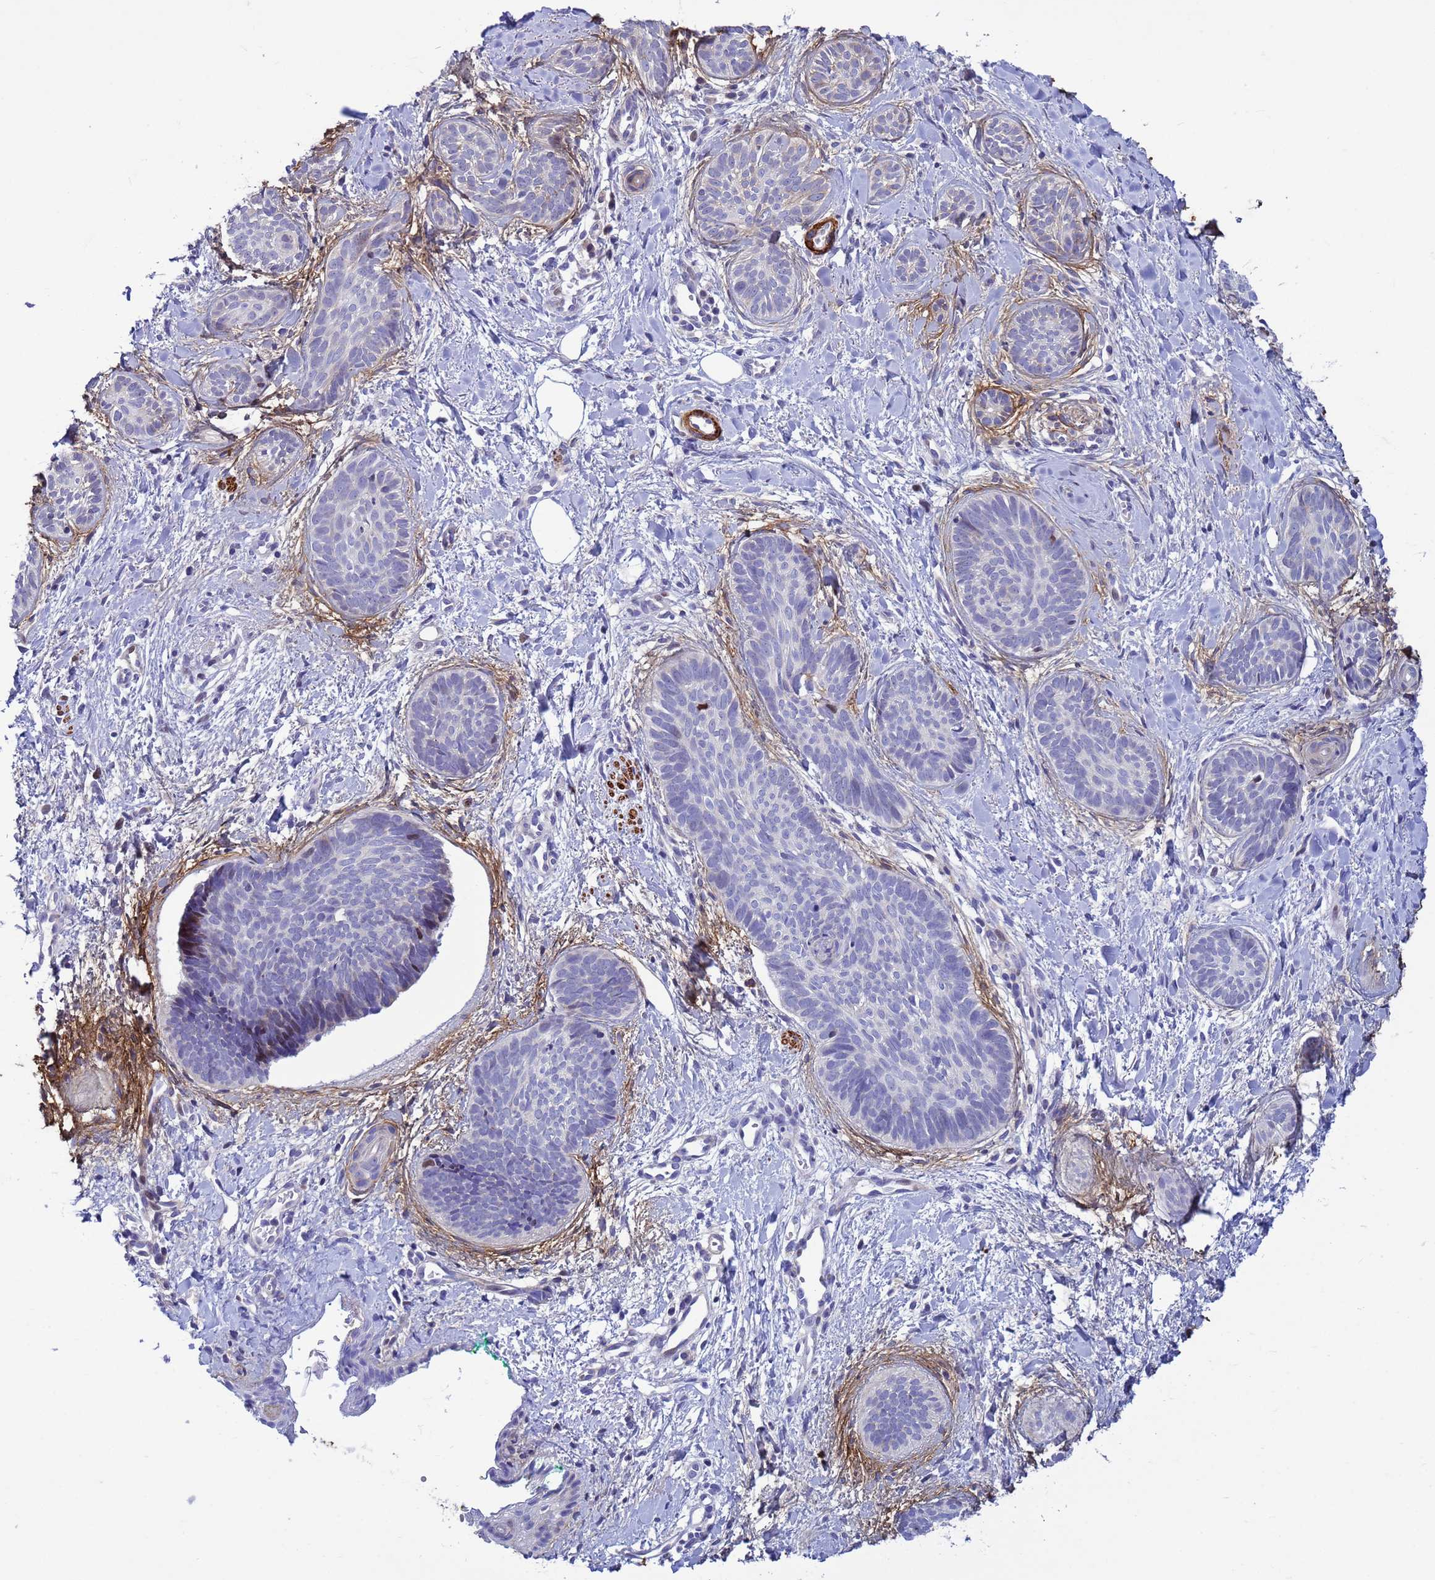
{"staining": {"intensity": "negative", "quantity": "none", "location": "none"}, "tissue": "skin cancer", "cell_type": "Tumor cells", "image_type": "cancer", "snomed": [{"axis": "morphology", "description": "Basal cell carcinoma"}, {"axis": "topography", "description": "Skin"}], "caption": "Immunohistochemistry histopathology image of neoplastic tissue: human skin cancer (basal cell carcinoma) stained with DAB shows no significant protein staining in tumor cells.", "gene": "P2RX7", "patient": {"sex": "female", "age": 81}}